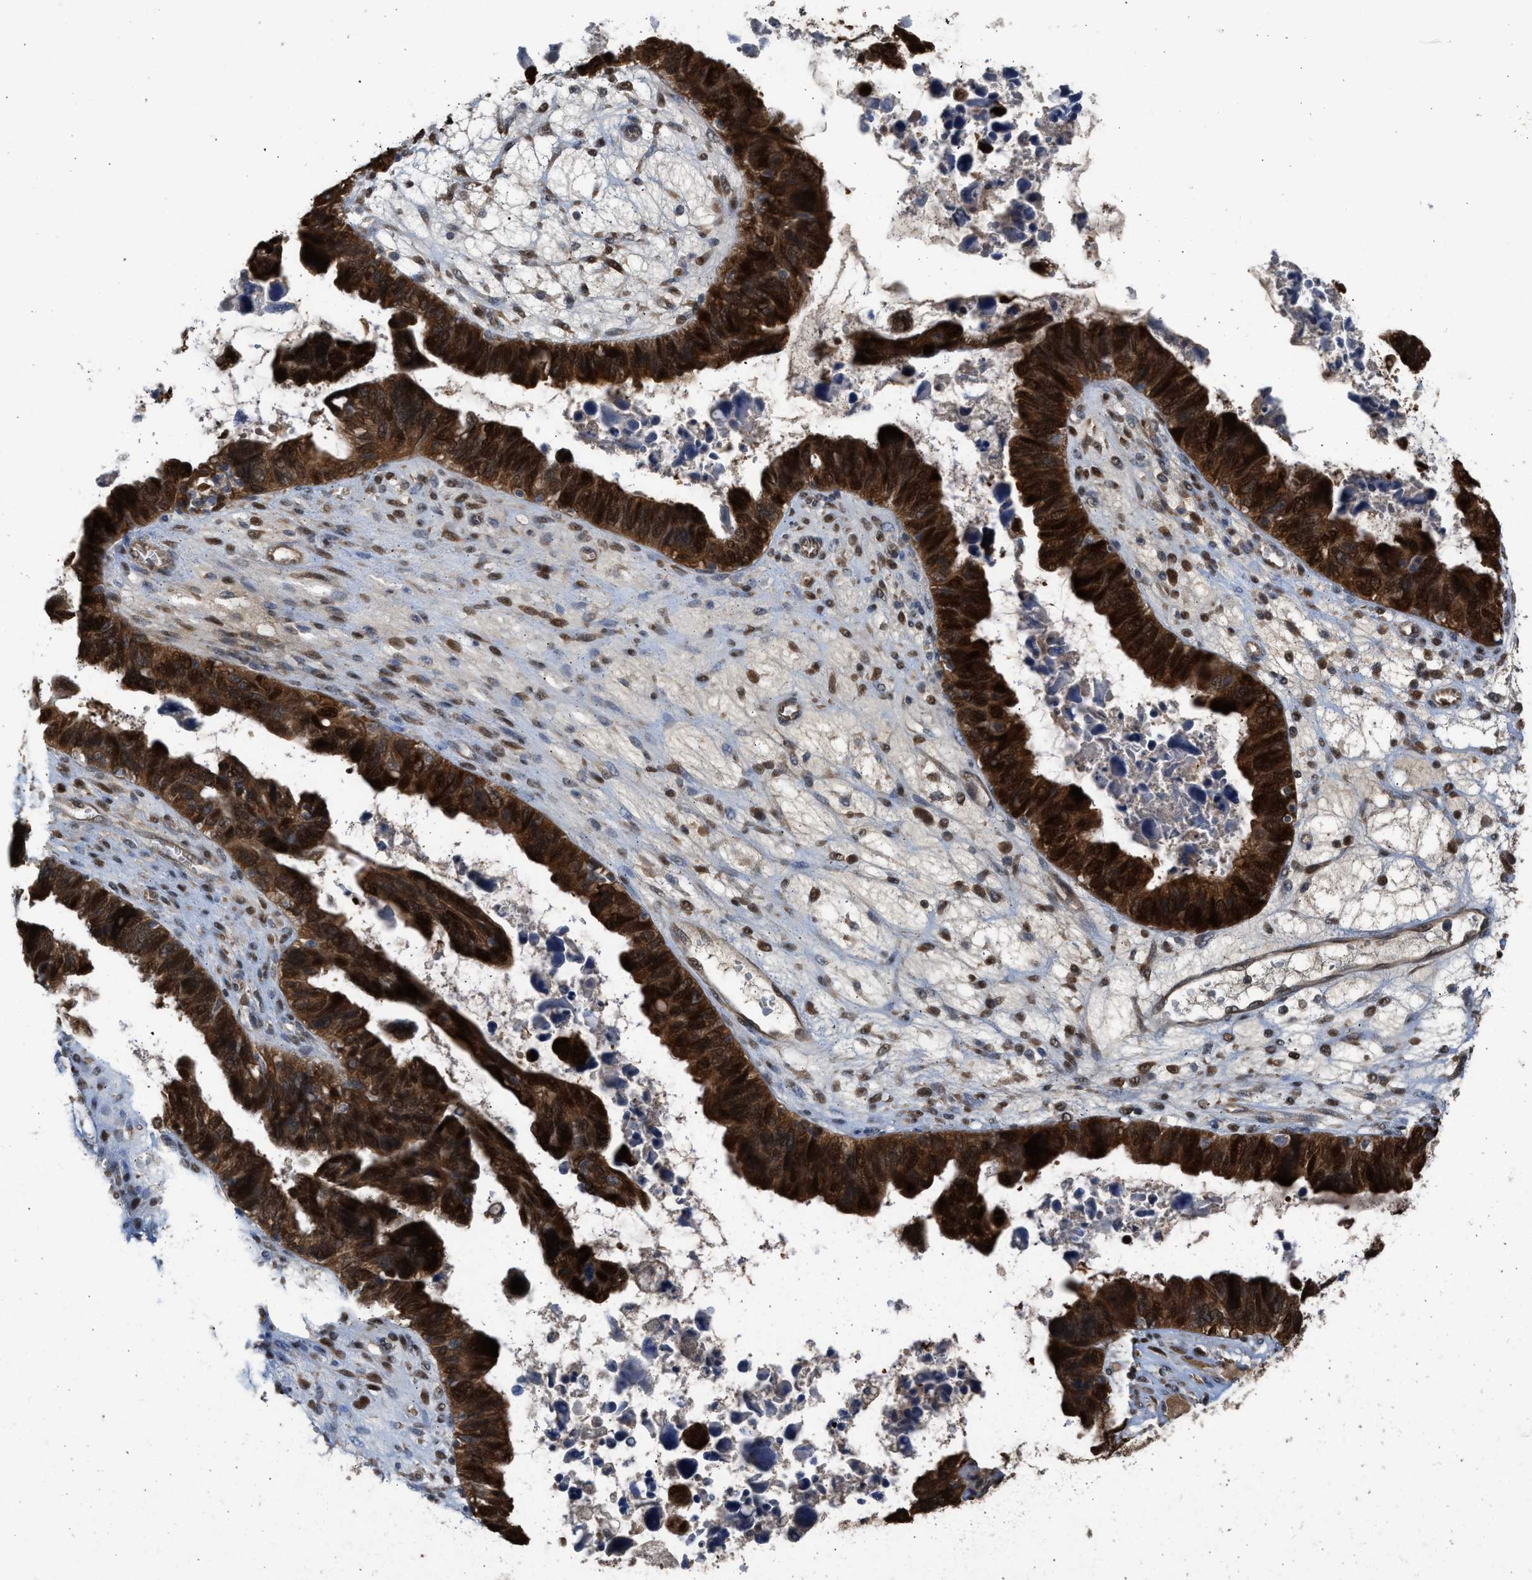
{"staining": {"intensity": "strong", "quantity": ">75%", "location": "cytoplasmic/membranous,nuclear"}, "tissue": "ovarian cancer", "cell_type": "Tumor cells", "image_type": "cancer", "snomed": [{"axis": "morphology", "description": "Cystadenocarcinoma, serous, NOS"}, {"axis": "topography", "description": "Ovary"}], "caption": "Immunohistochemistry (IHC) histopathology image of ovarian cancer (serous cystadenocarcinoma) stained for a protein (brown), which displays high levels of strong cytoplasmic/membranous and nuclear staining in about >75% of tumor cells.", "gene": "MAPK7", "patient": {"sex": "female", "age": 79}}